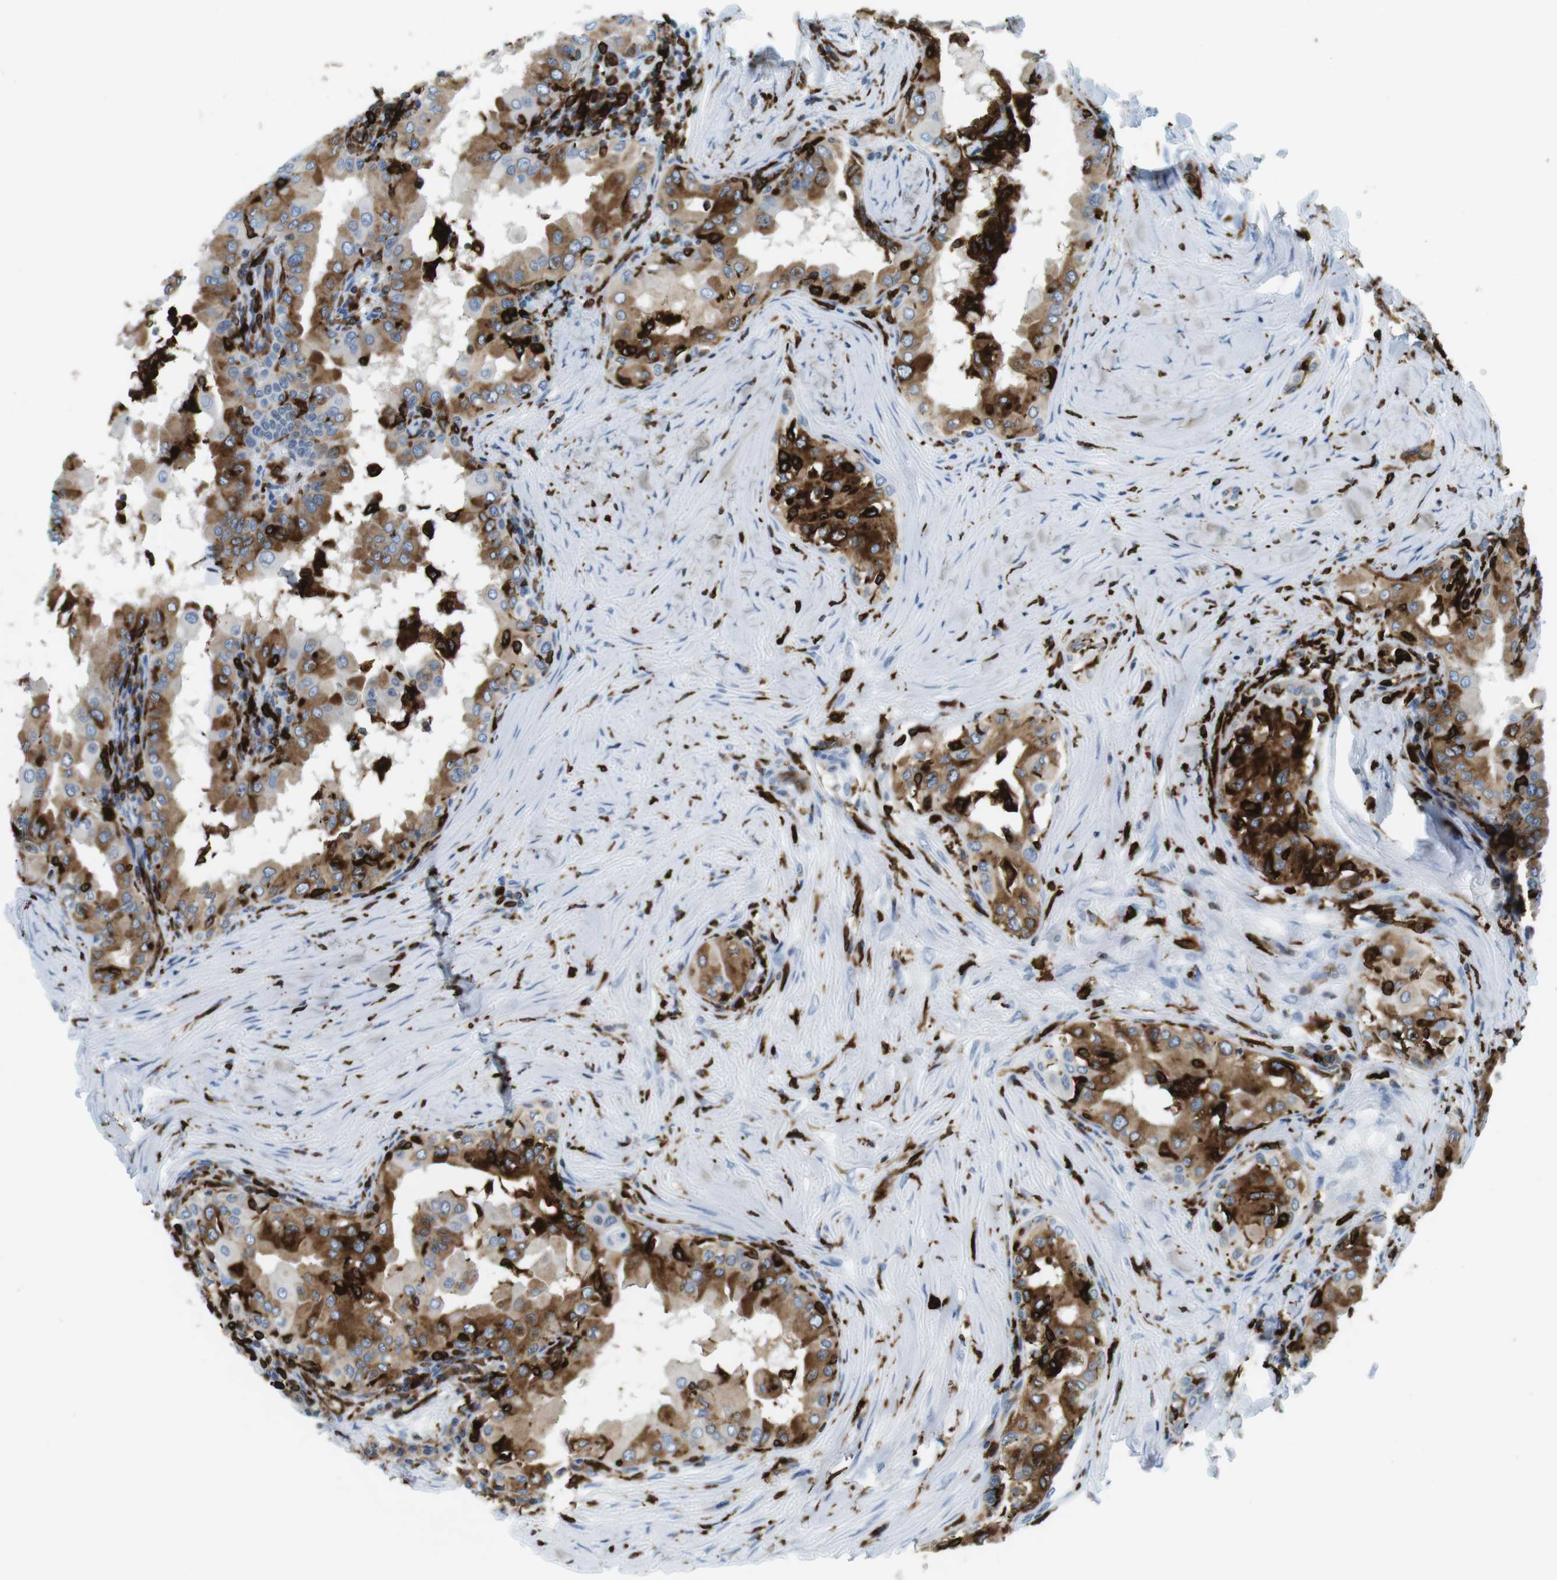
{"staining": {"intensity": "moderate", "quantity": ">75%", "location": "cytoplasmic/membranous"}, "tissue": "thyroid cancer", "cell_type": "Tumor cells", "image_type": "cancer", "snomed": [{"axis": "morphology", "description": "Papillary adenocarcinoma, NOS"}, {"axis": "topography", "description": "Thyroid gland"}], "caption": "Immunohistochemistry (IHC) (DAB) staining of thyroid cancer shows moderate cytoplasmic/membranous protein expression in approximately >75% of tumor cells.", "gene": "CIITA", "patient": {"sex": "male", "age": 33}}